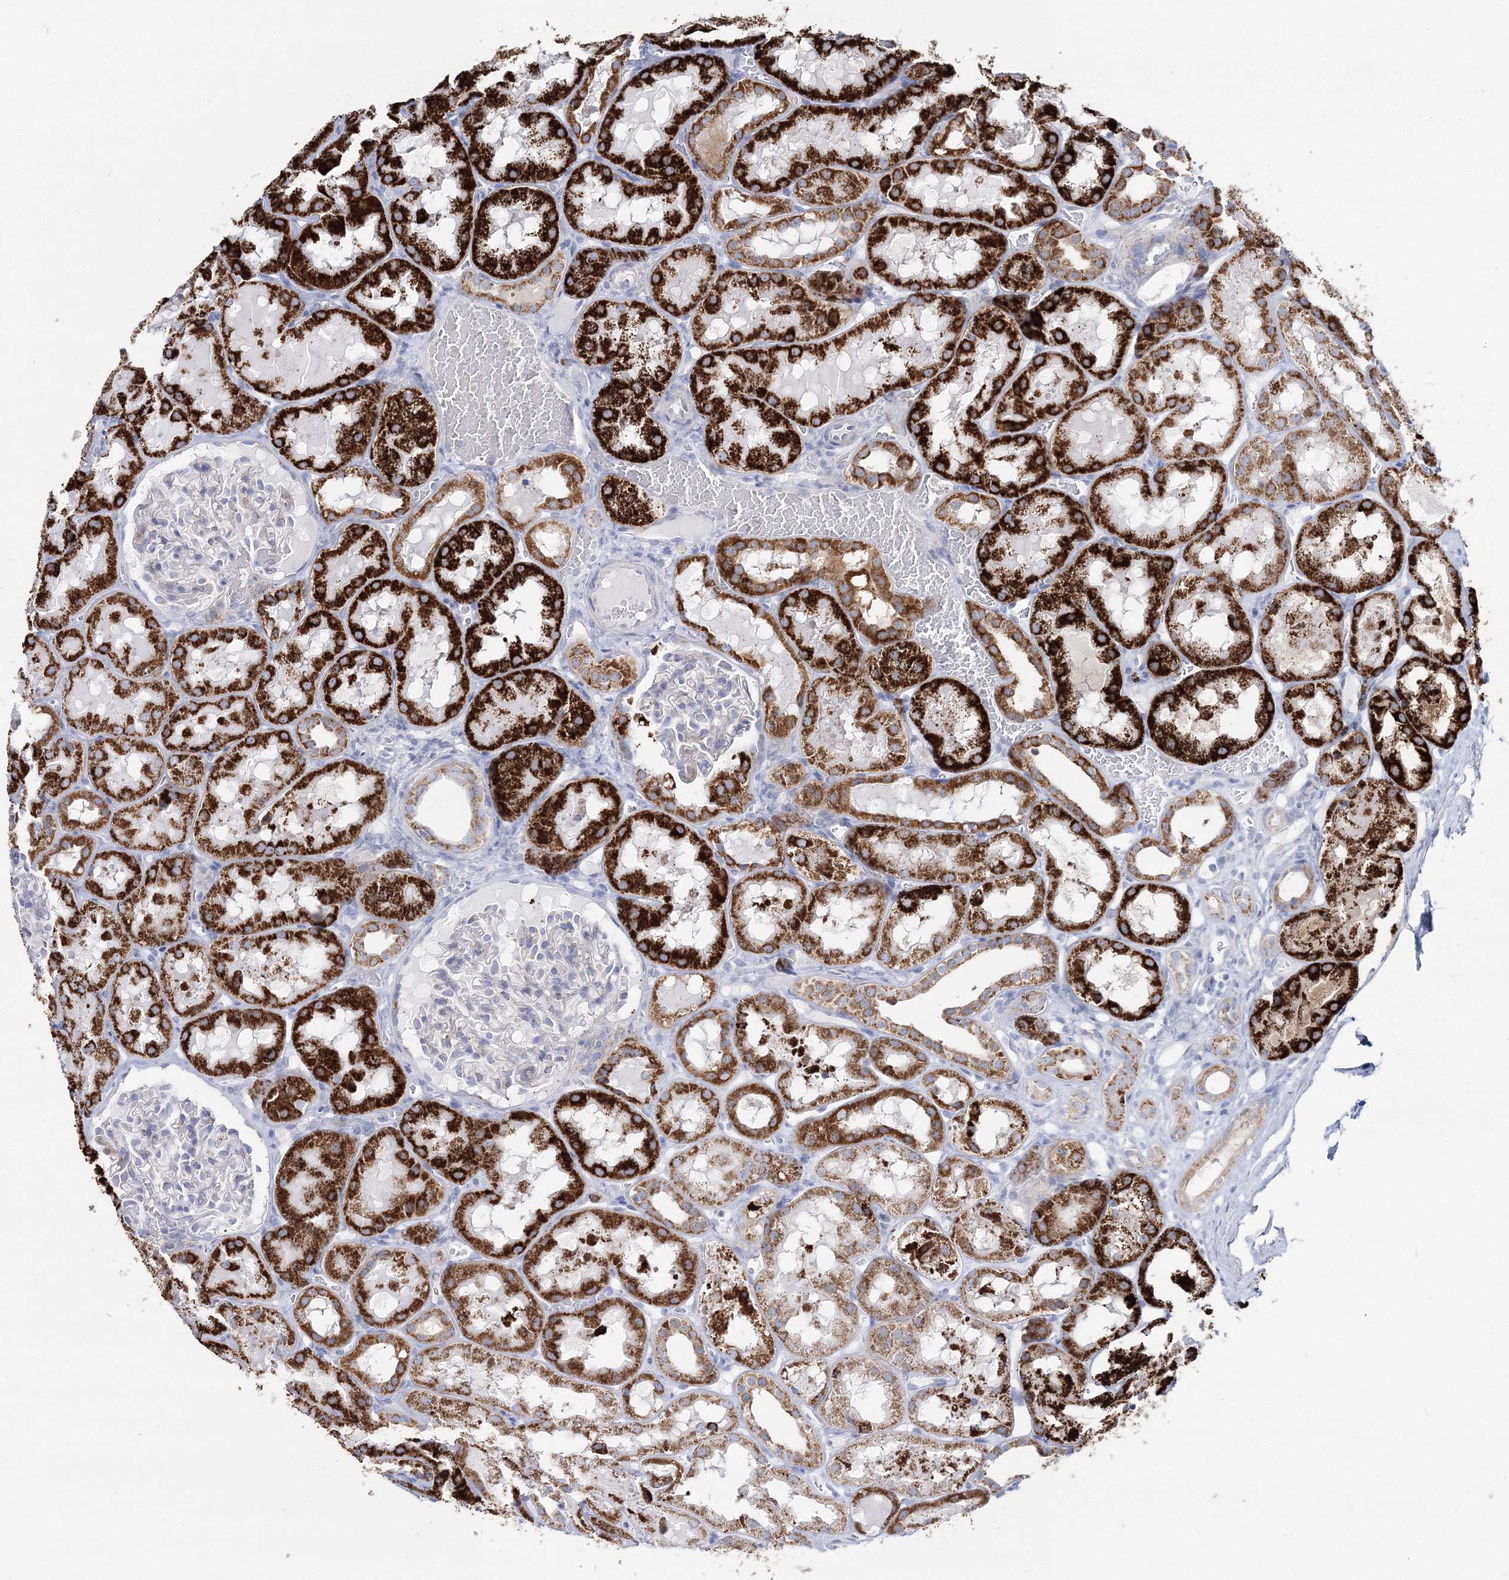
{"staining": {"intensity": "negative", "quantity": "none", "location": "none"}, "tissue": "kidney", "cell_type": "Cells in glomeruli", "image_type": "normal", "snomed": [{"axis": "morphology", "description": "Normal tissue, NOS"}, {"axis": "topography", "description": "Kidney"}, {"axis": "topography", "description": "Urinary bladder"}], "caption": "The immunohistochemistry photomicrograph has no significant staining in cells in glomeruli of kidney.", "gene": "HIBCH", "patient": {"sex": "male", "age": 16}}